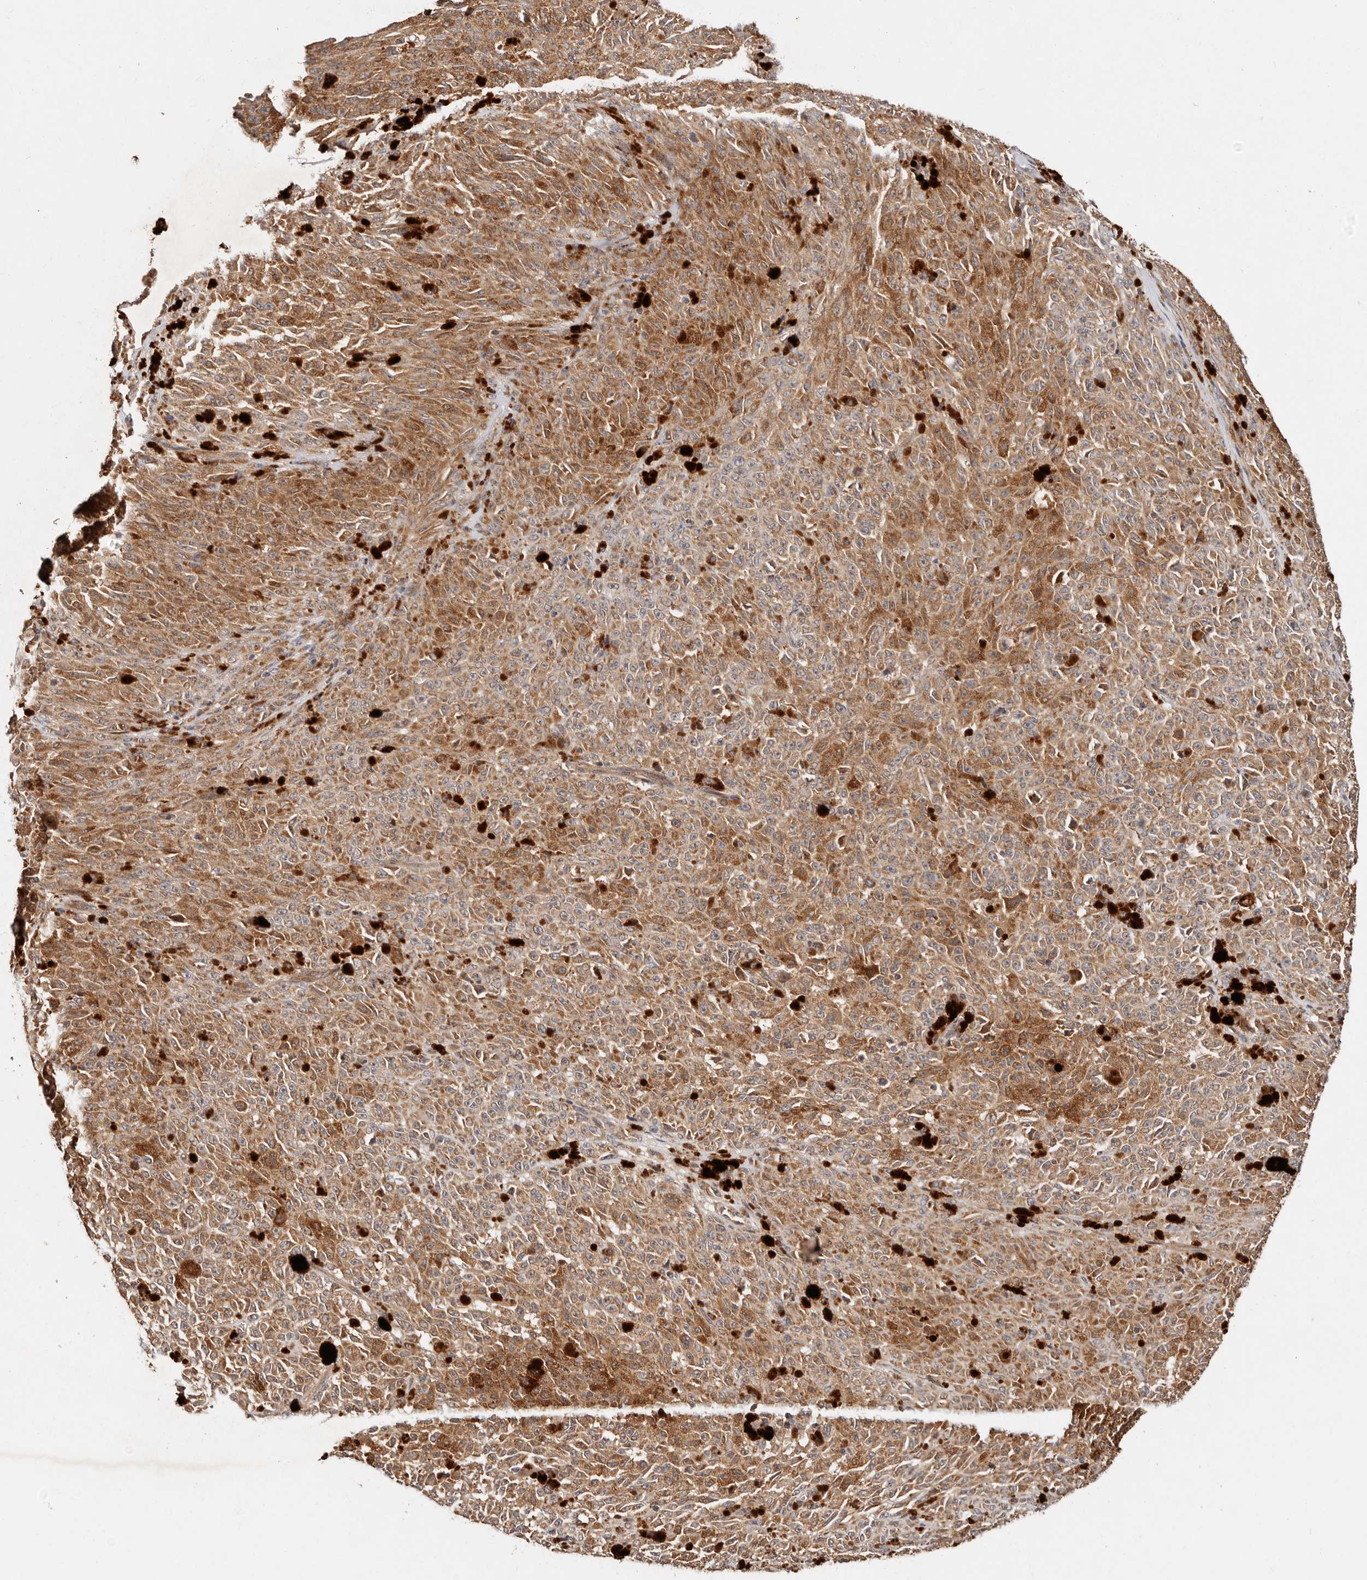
{"staining": {"intensity": "moderate", "quantity": ">75%", "location": "cytoplasmic/membranous"}, "tissue": "melanoma", "cell_type": "Tumor cells", "image_type": "cancer", "snomed": [{"axis": "morphology", "description": "Malignant melanoma, NOS"}, {"axis": "topography", "description": "Skin"}], "caption": "A brown stain shows moderate cytoplasmic/membranous expression of a protein in human melanoma tumor cells.", "gene": "DENND11", "patient": {"sex": "female", "age": 82}}